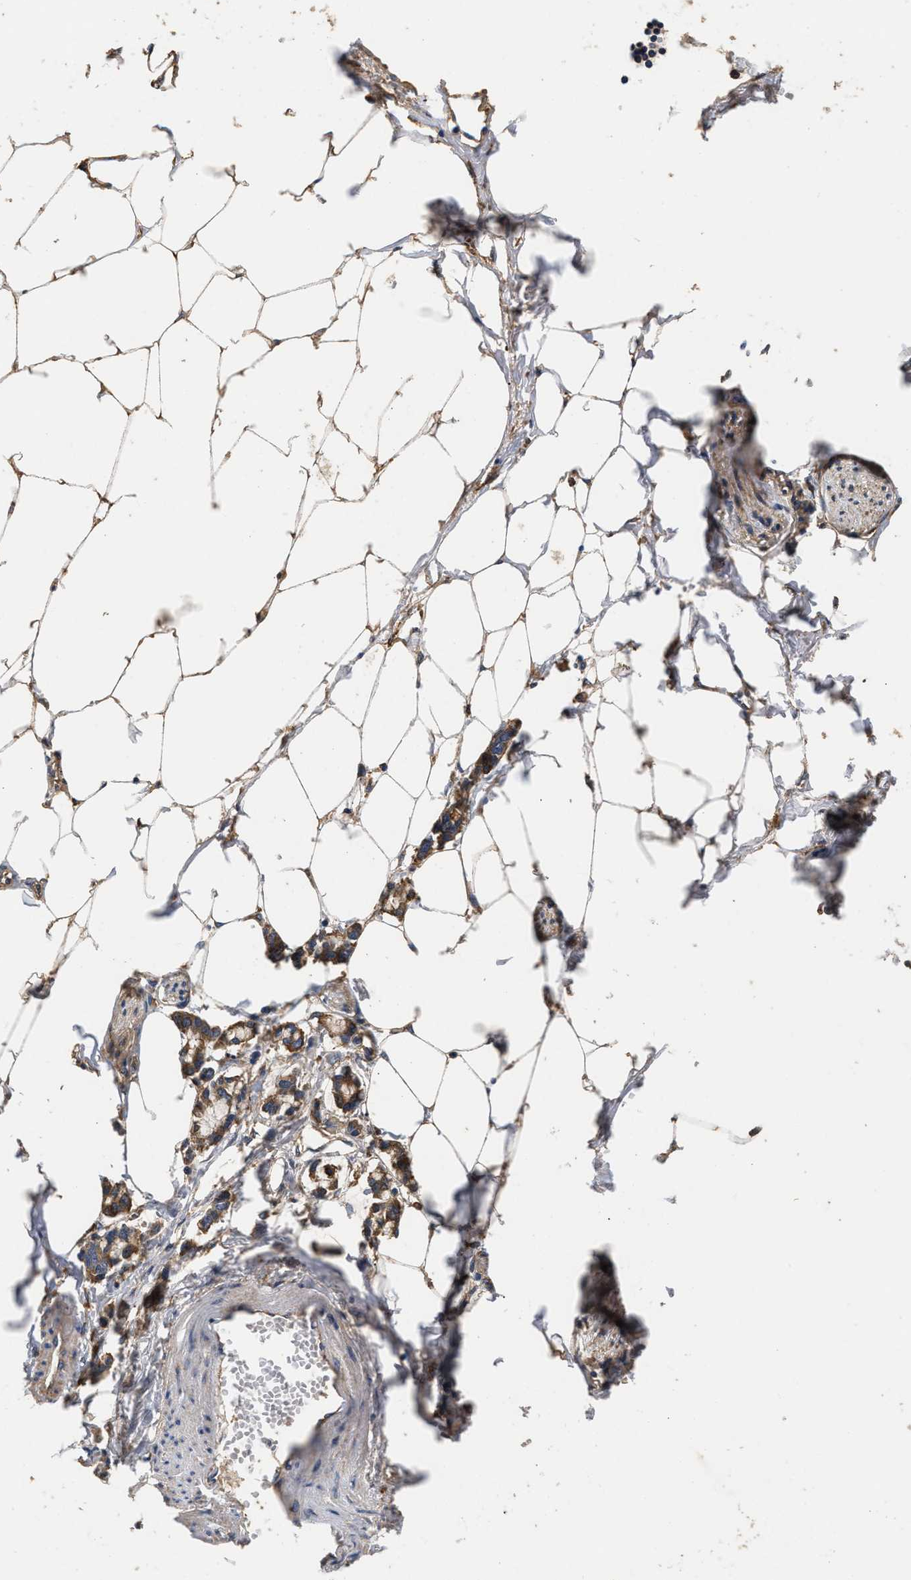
{"staining": {"intensity": "moderate", "quantity": ">75%", "location": "cytoplasmic/membranous"}, "tissue": "adipose tissue", "cell_type": "Adipocytes", "image_type": "normal", "snomed": [{"axis": "morphology", "description": "Normal tissue, NOS"}, {"axis": "morphology", "description": "Adenocarcinoma, NOS"}, {"axis": "topography", "description": "Colon"}, {"axis": "topography", "description": "Peripheral nerve tissue"}], "caption": "Immunohistochemistry image of normal adipose tissue stained for a protein (brown), which reveals medium levels of moderate cytoplasmic/membranous expression in approximately >75% of adipocytes.", "gene": "KLB", "patient": {"sex": "male", "age": 14}}